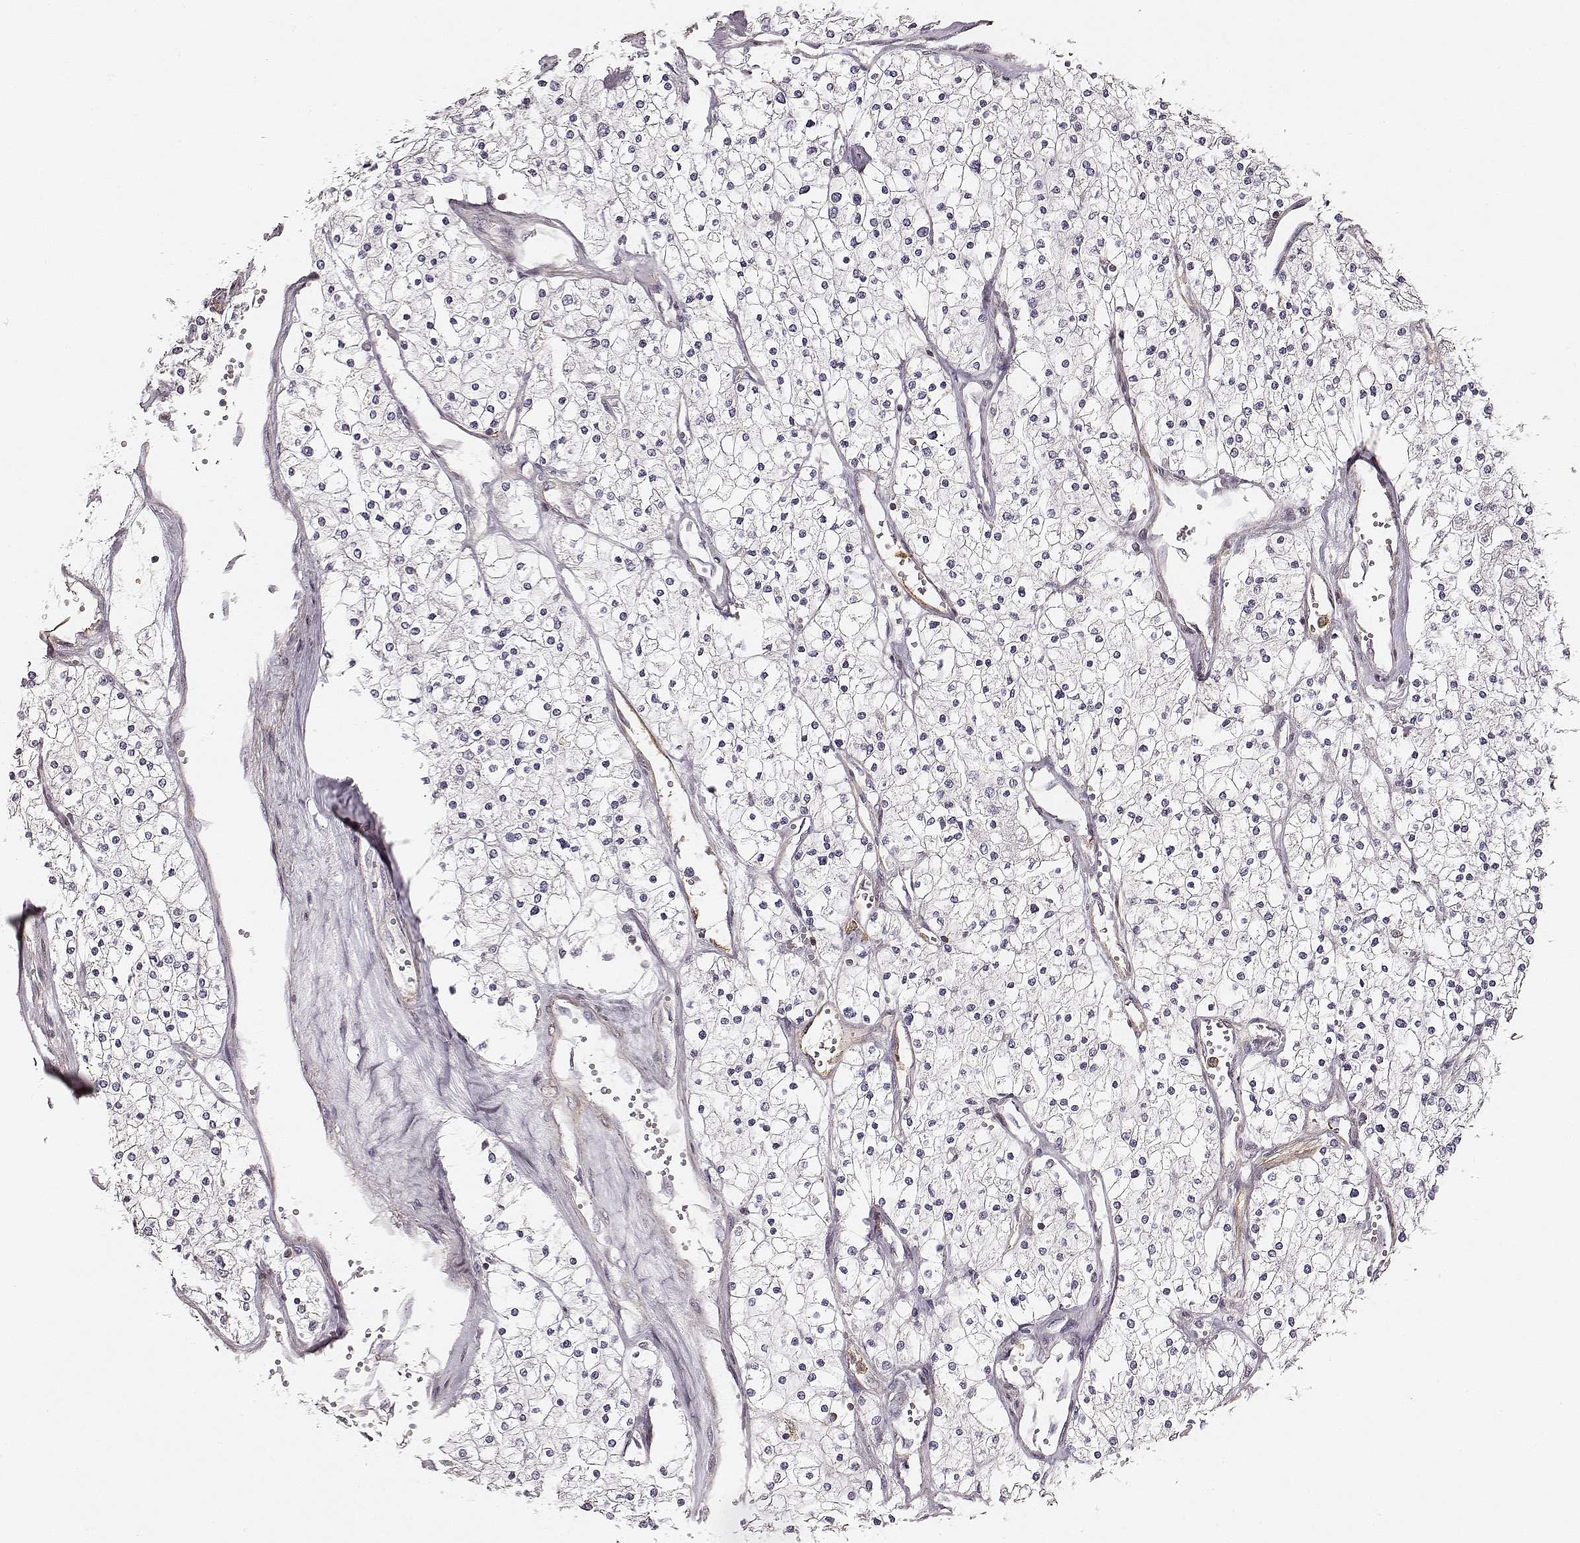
{"staining": {"intensity": "negative", "quantity": "none", "location": "none"}, "tissue": "renal cancer", "cell_type": "Tumor cells", "image_type": "cancer", "snomed": [{"axis": "morphology", "description": "Adenocarcinoma, NOS"}, {"axis": "topography", "description": "Kidney"}], "caption": "Renal cancer (adenocarcinoma) was stained to show a protein in brown. There is no significant positivity in tumor cells. Brightfield microscopy of immunohistochemistry (IHC) stained with DAB (brown) and hematoxylin (blue), captured at high magnification.", "gene": "ZYX", "patient": {"sex": "male", "age": 80}}